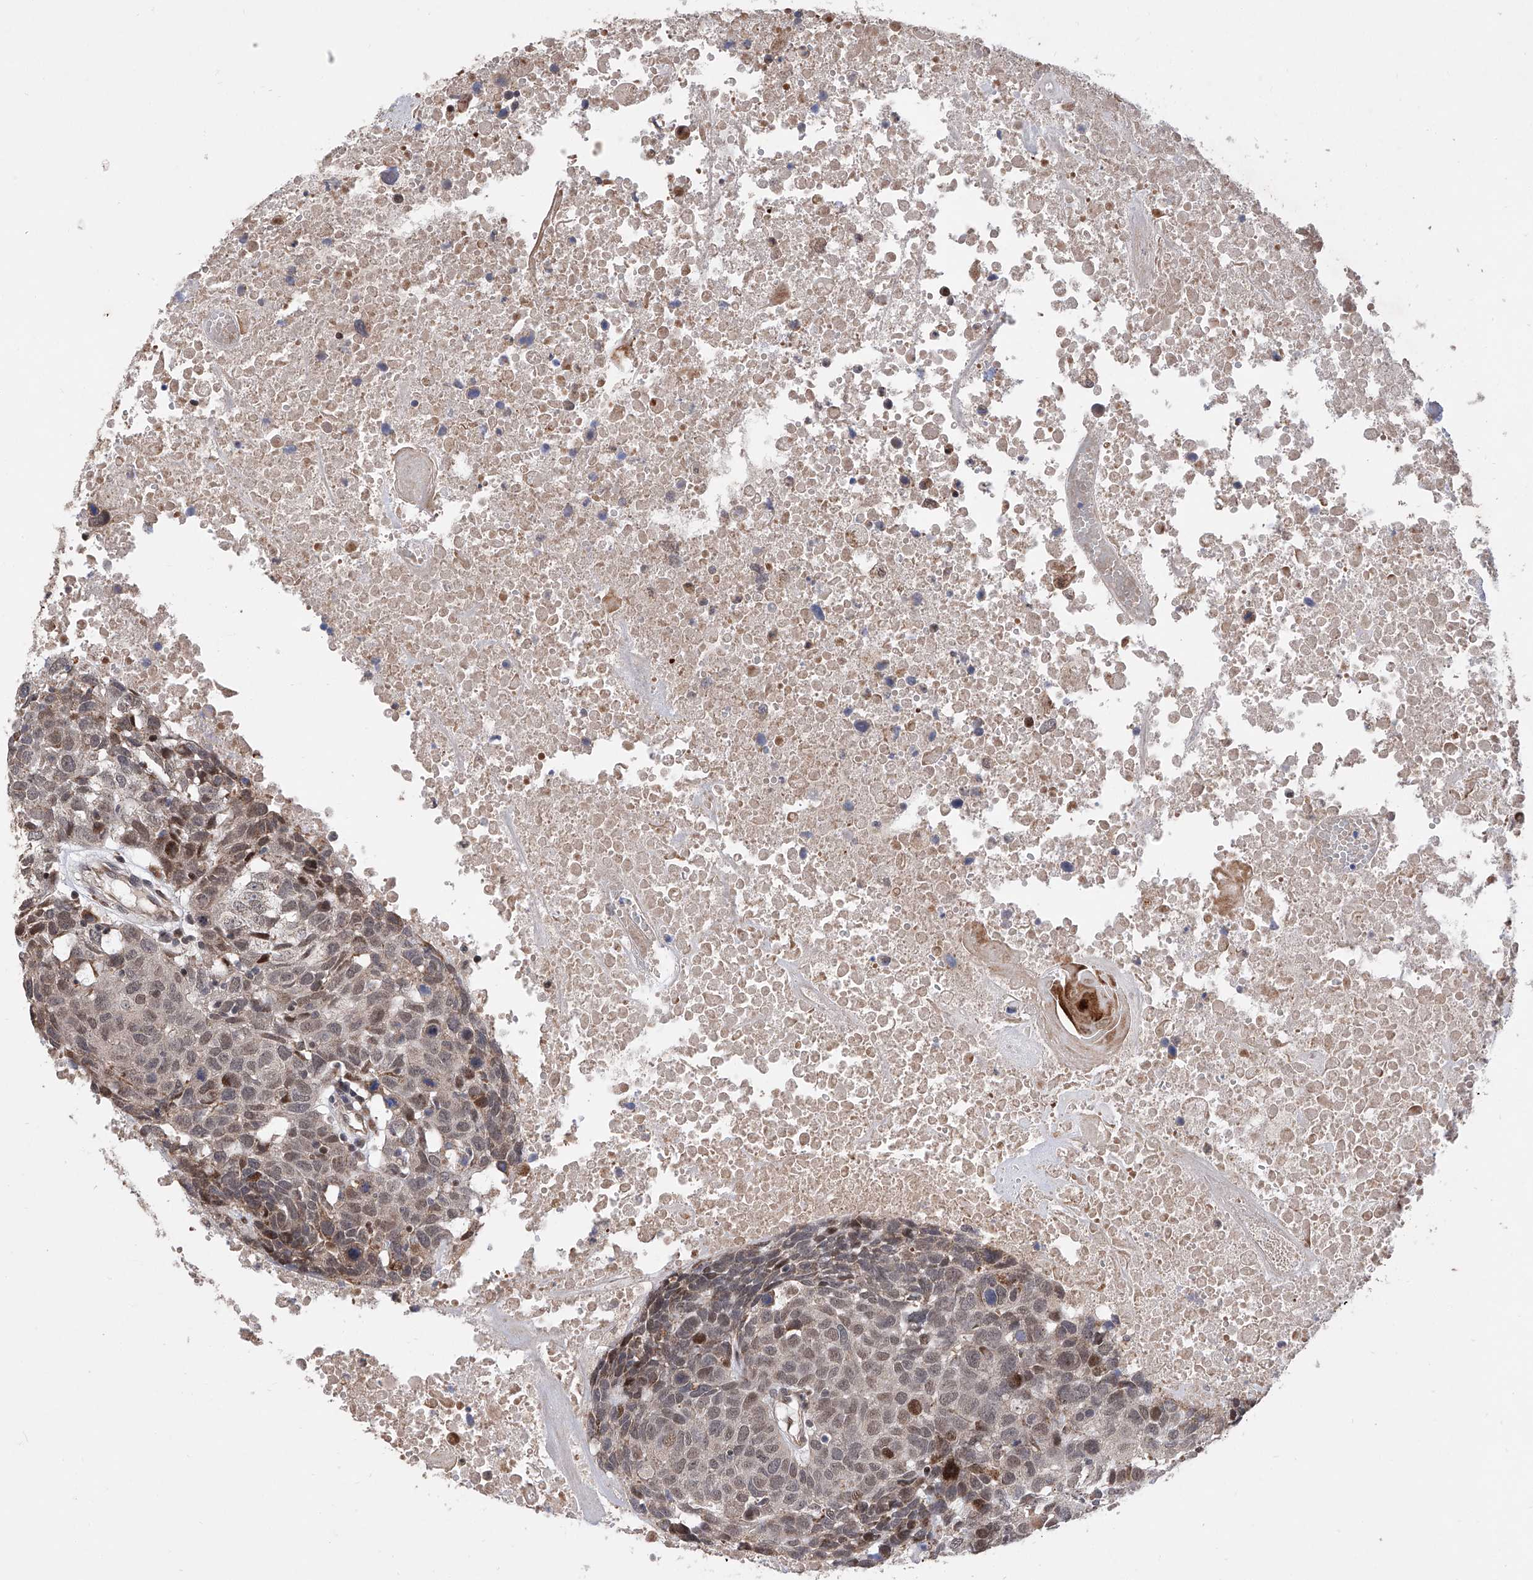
{"staining": {"intensity": "moderate", "quantity": "<25%", "location": "nuclear"}, "tissue": "head and neck cancer", "cell_type": "Tumor cells", "image_type": "cancer", "snomed": [{"axis": "morphology", "description": "Squamous cell carcinoma, NOS"}, {"axis": "topography", "description": "Head-Neck"}], "caption": "An immunohistochemistry (IHC) image of neoplastic tissue is shown. Protein staining in brown labels moderate nuclear positivity in head and neck cancer (squamous cell carcinoma) within tumor cells.", "gene": "FARP2", "patient": {"sex": "male", "age": 66}}